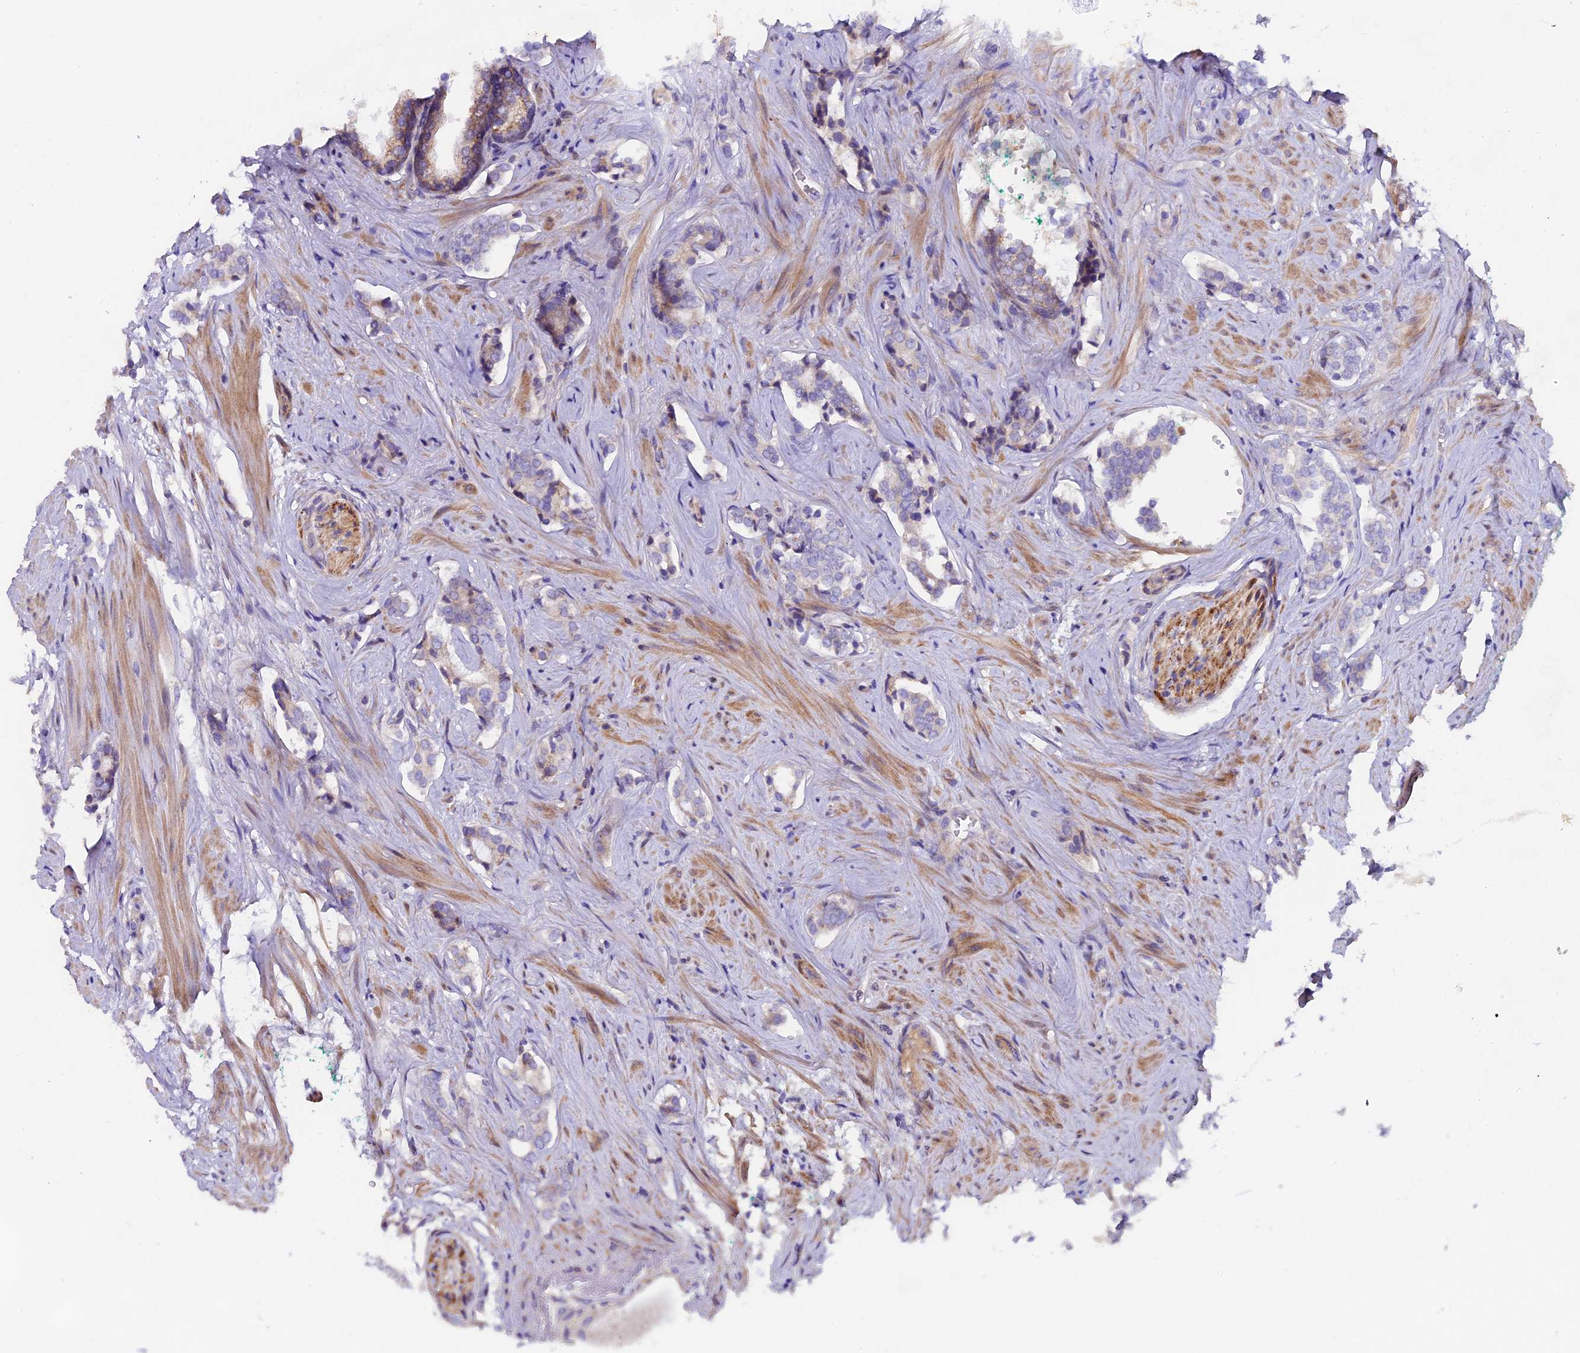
{"staining": {"intensity": "negative", "quantity": "none", "location": "none"}, "tissue": "prostate cancer", "cell_type": "Tumor cells", "image_type": "cancer", "snomed": [{"axis": "morphology", "description": "Adenocarcinoma, High grade"}, {"axis": "topography", "description": "Prostate"}], "caption": "High power microscopy histopathology image of an immunohistochemistry (IHC) micrograph of prostate cancer (high-grade adenocarcinoma), revealing no significant staining in tumor cells.", "gene": "PIGU", "patient": {"sex": "male", "age": 63}}